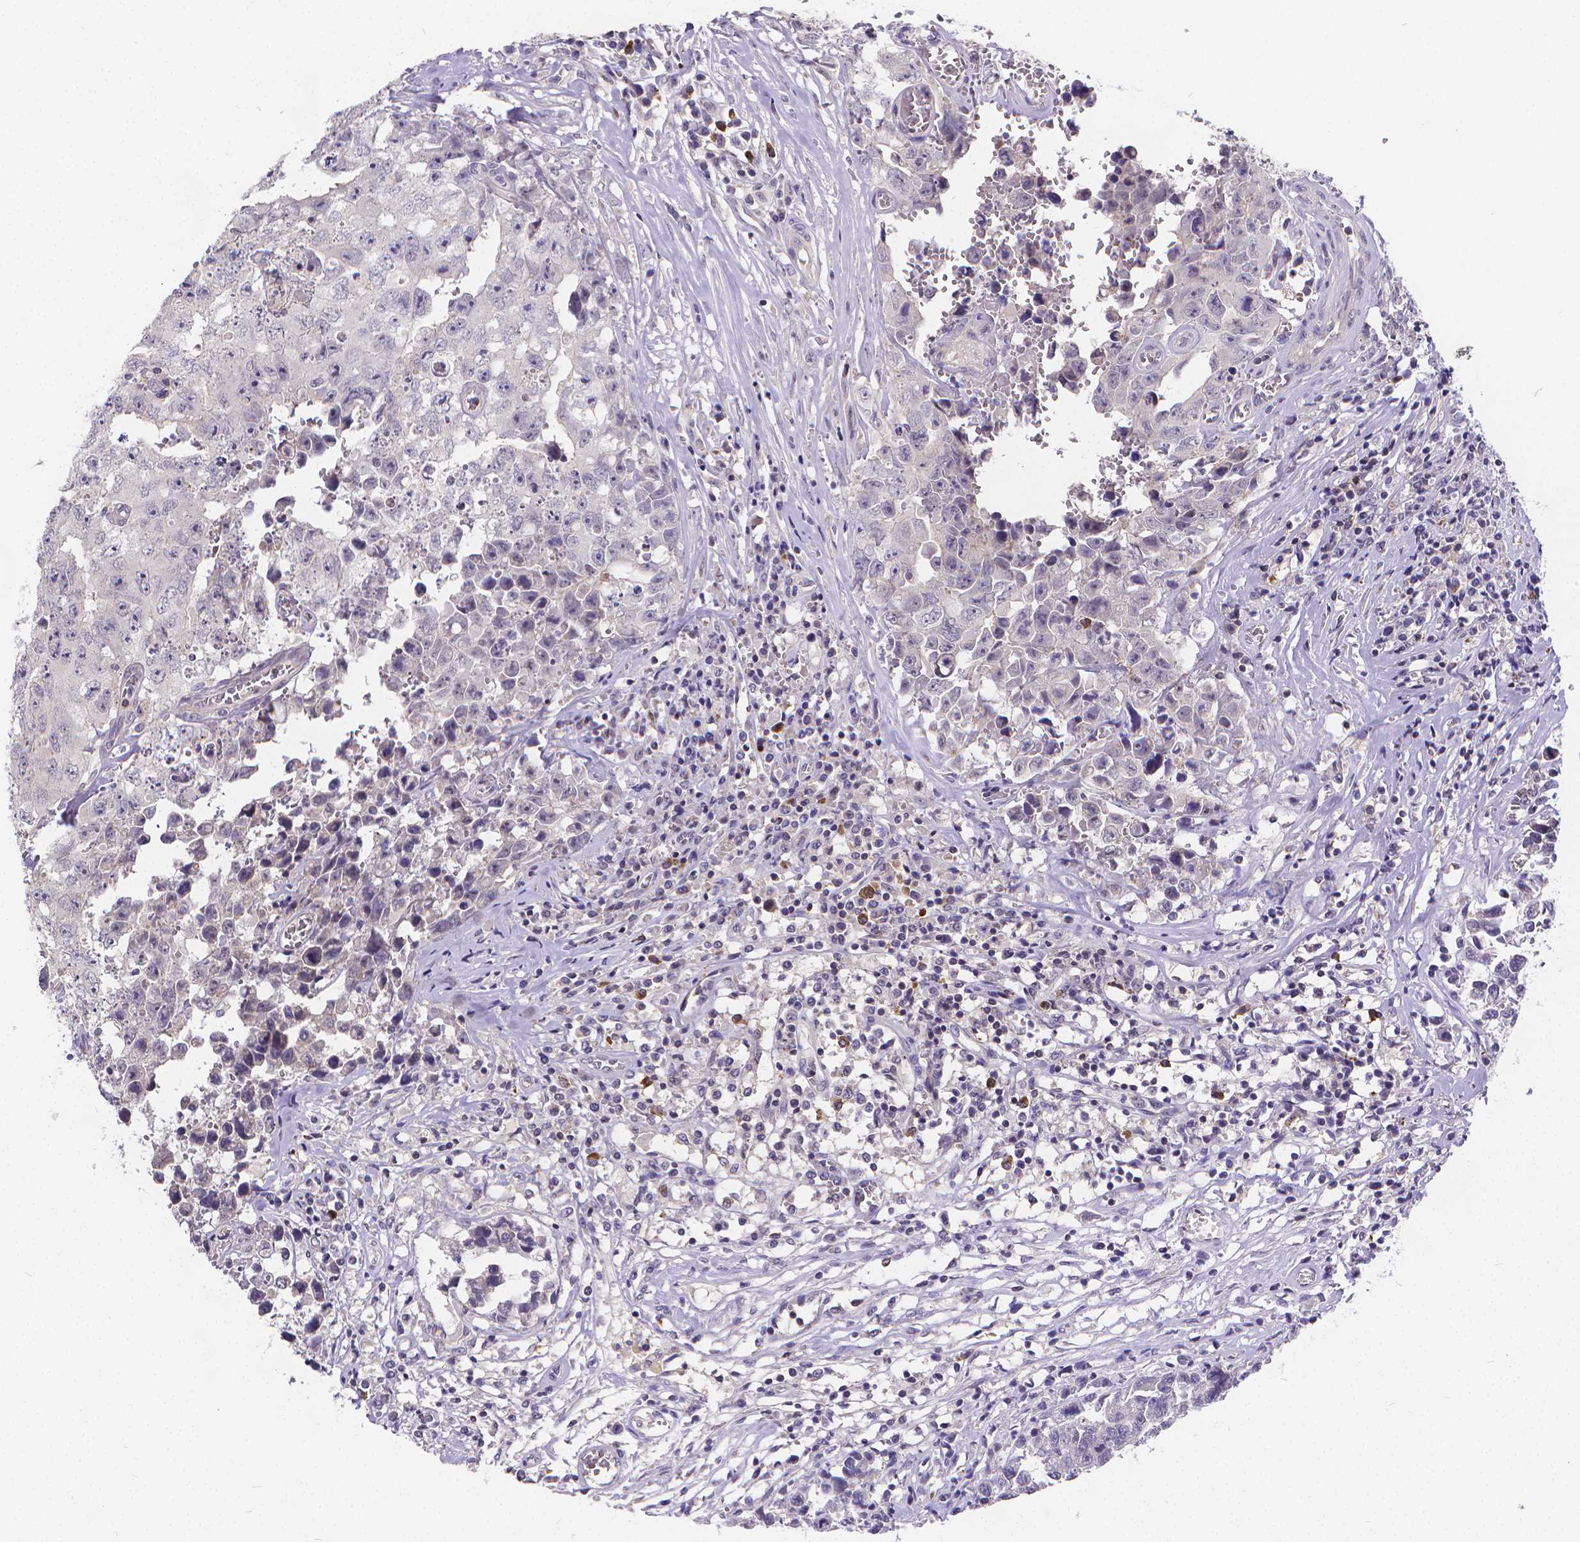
{"staining": {"intensity": "negative", "quantity": "none", "location": "none"}, "tissue": "testis cancer", "cell_type": "Tumor cells", "image_type": "cancer", "snomed": [{"axis": "morphology", "description": "Carcinoma, Embryonal, NOS"}, {"axis": "topography", "description": "Testis"}], "caption": "The image shows no significant expression in tumor cells of testis cancer (embryonal carcinoma).", "gene": "GLRB", "patient": {"sex": "male", "age": 36}}